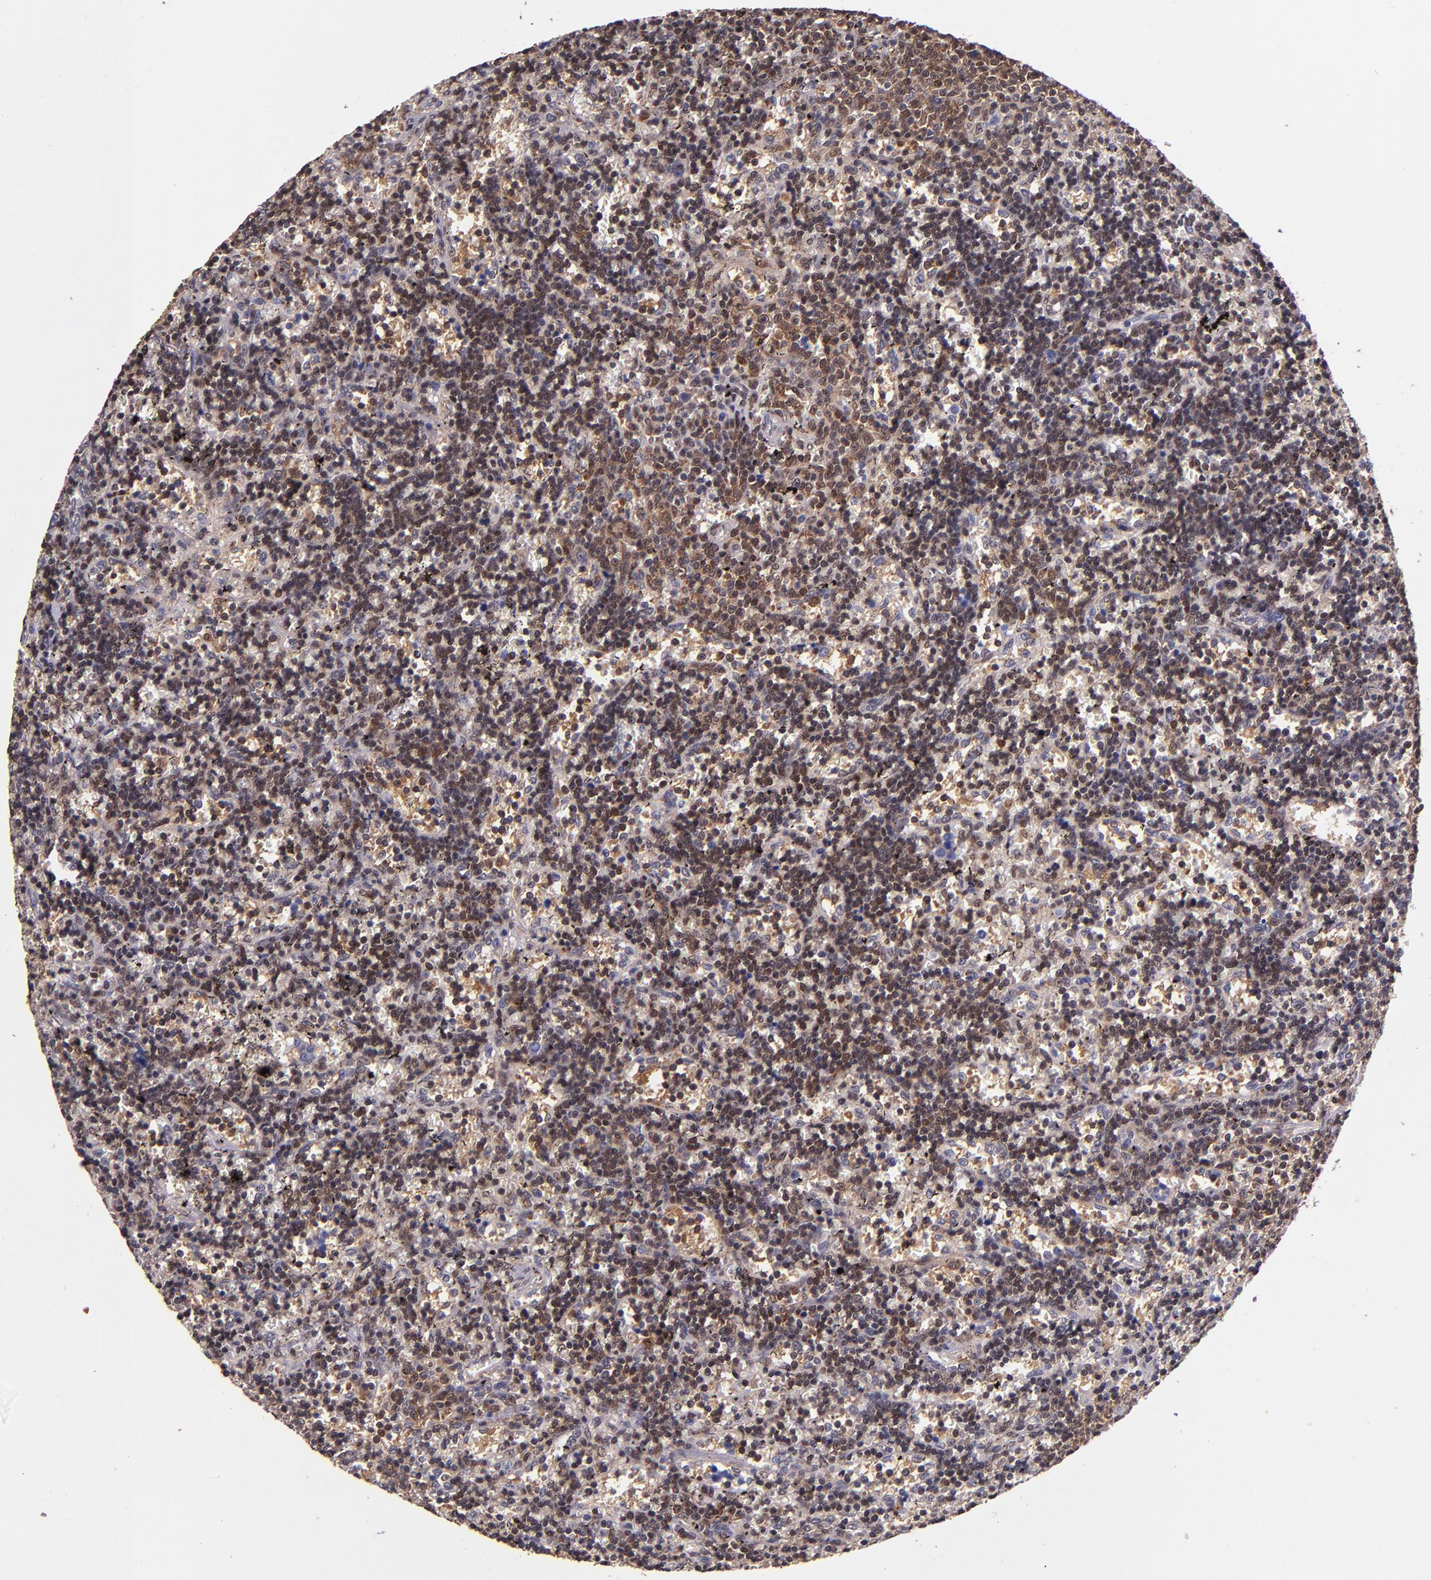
{"staining": {"intensity": "weak", "quantity": "25%-75%", "location": "cytoplasmic/membranous,nuclear"}, "tissue": "lymphoma", "cell_type": "Tumor cells", "image_type": "cancer", "snomed": [{"axis": "morphology", "description": "Malignant lymphoma, non-Hodgkin's type, Low grade"}, {"axis": "topography", "description": "Spleen"}], "caption": "Immunohistochemistry (IHC) (DAB (3,3'-diaminobenzidine)) staining of malignant lymphoma, non-Hodgkin's type (low-grade) shows weak cytoplasmic/membranous and nuclear protein positivity in approximately 25%-75% of tumor cells.", "gene": "STAT6", "patient": {"sex": "male", "age": 60}}